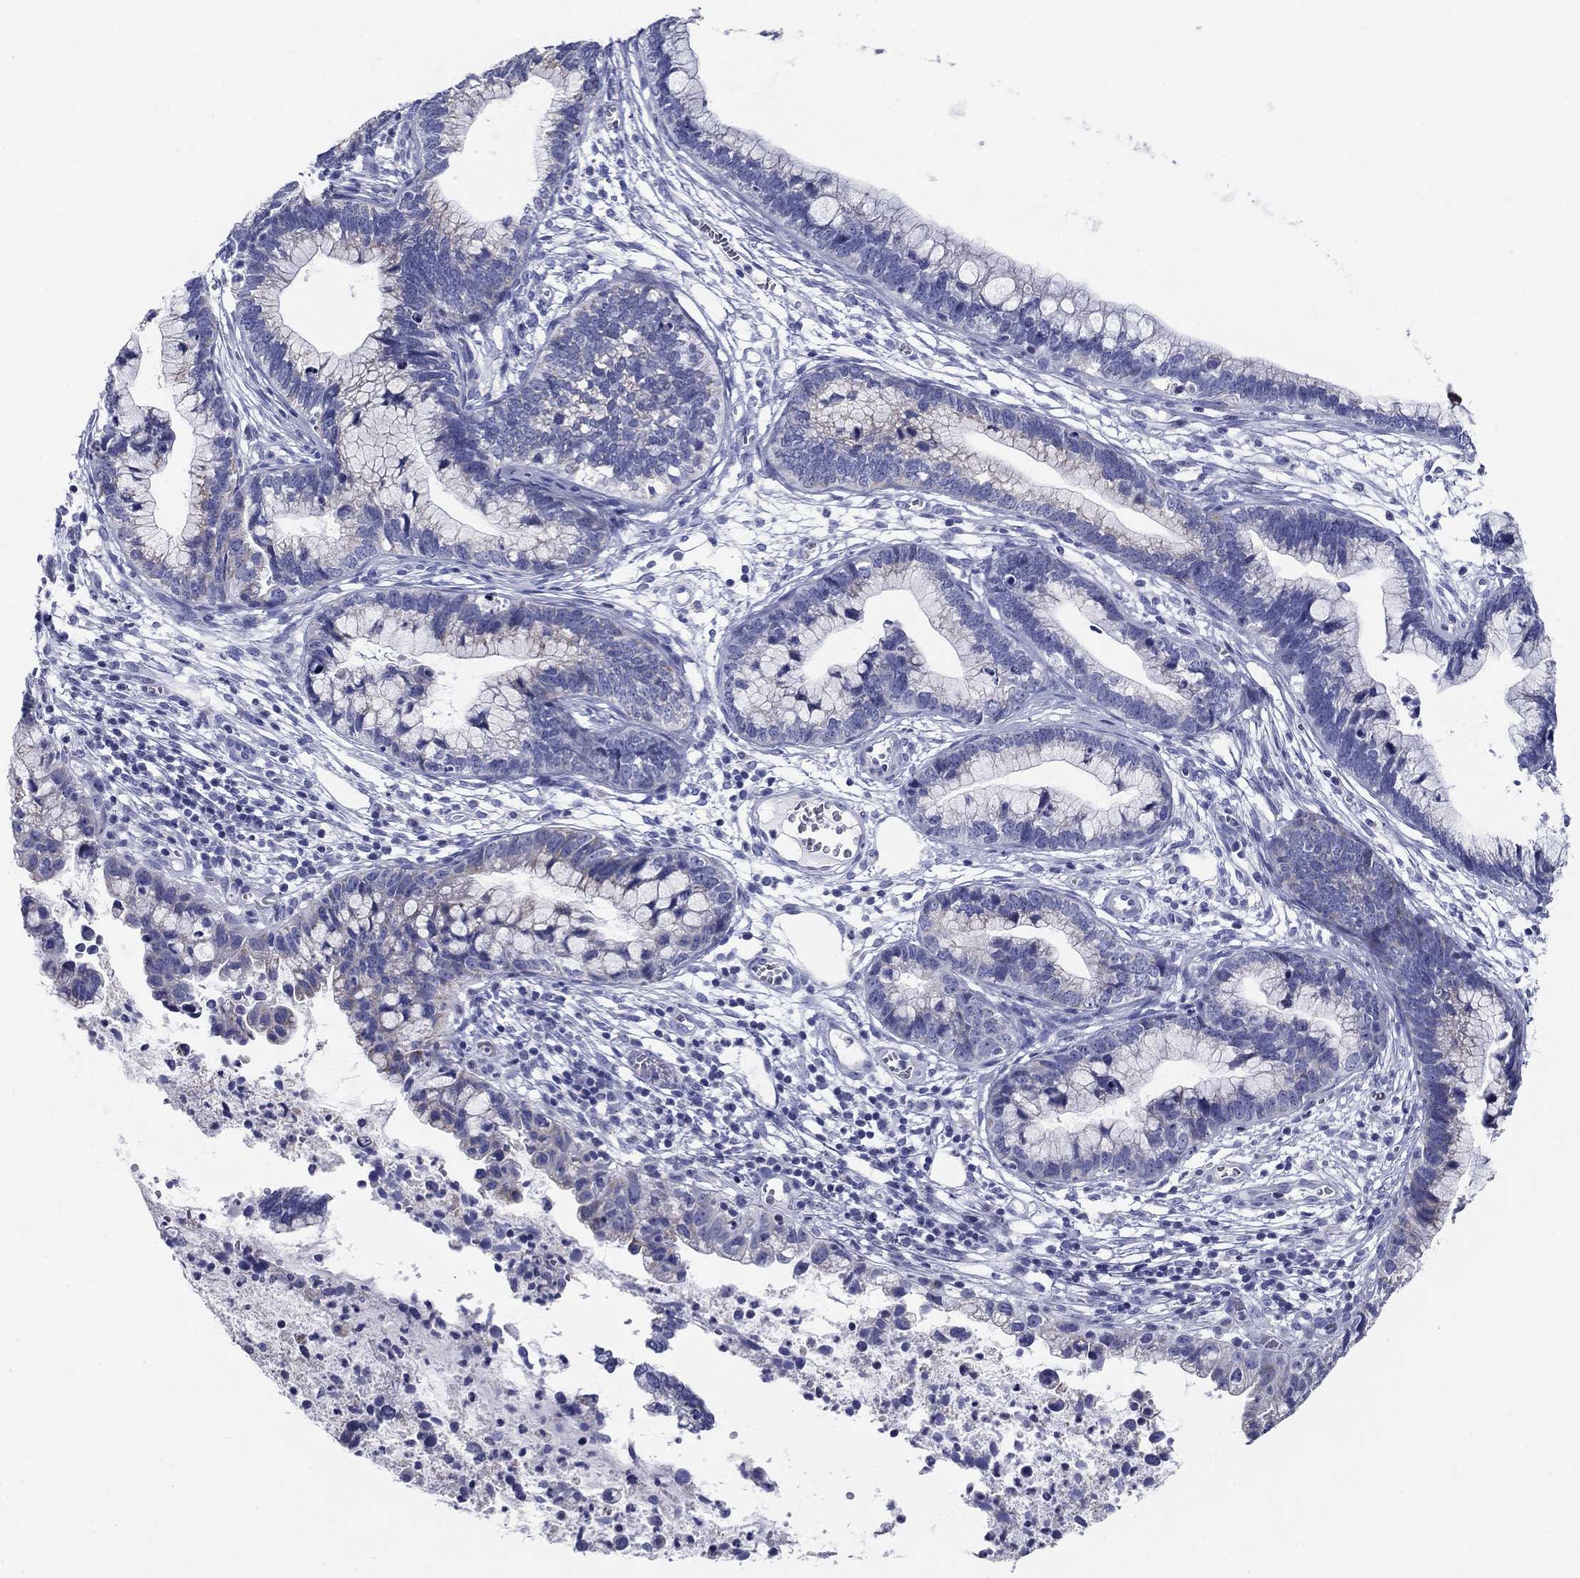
{"staining": {"intensity": "negative", "quantity": "none", "location": "none"}, "tissue": "cervical cancer", "cell_type": "Tumor cells", "image_type": "cancer", "snomed": [{"axis": "morphology", "description": "Adenocarcinoma, NOS"}, {"axis": "topography", "description": "Cervix"}], "caption": "An immunohistochemistry histopathology image of cervical cancer (adenocarcinoma) is shown. There is no staining in tumor cells of cervical cancer (adenocarcinoma). (Stains: DAB (3,3'-diaminobenzidine) IHC with hematoxylin counter stain, Microscopy: brightfield microscopy at high magnification).", "gene": "UPB1", "patient": {"sex": "female", "age": 44}}